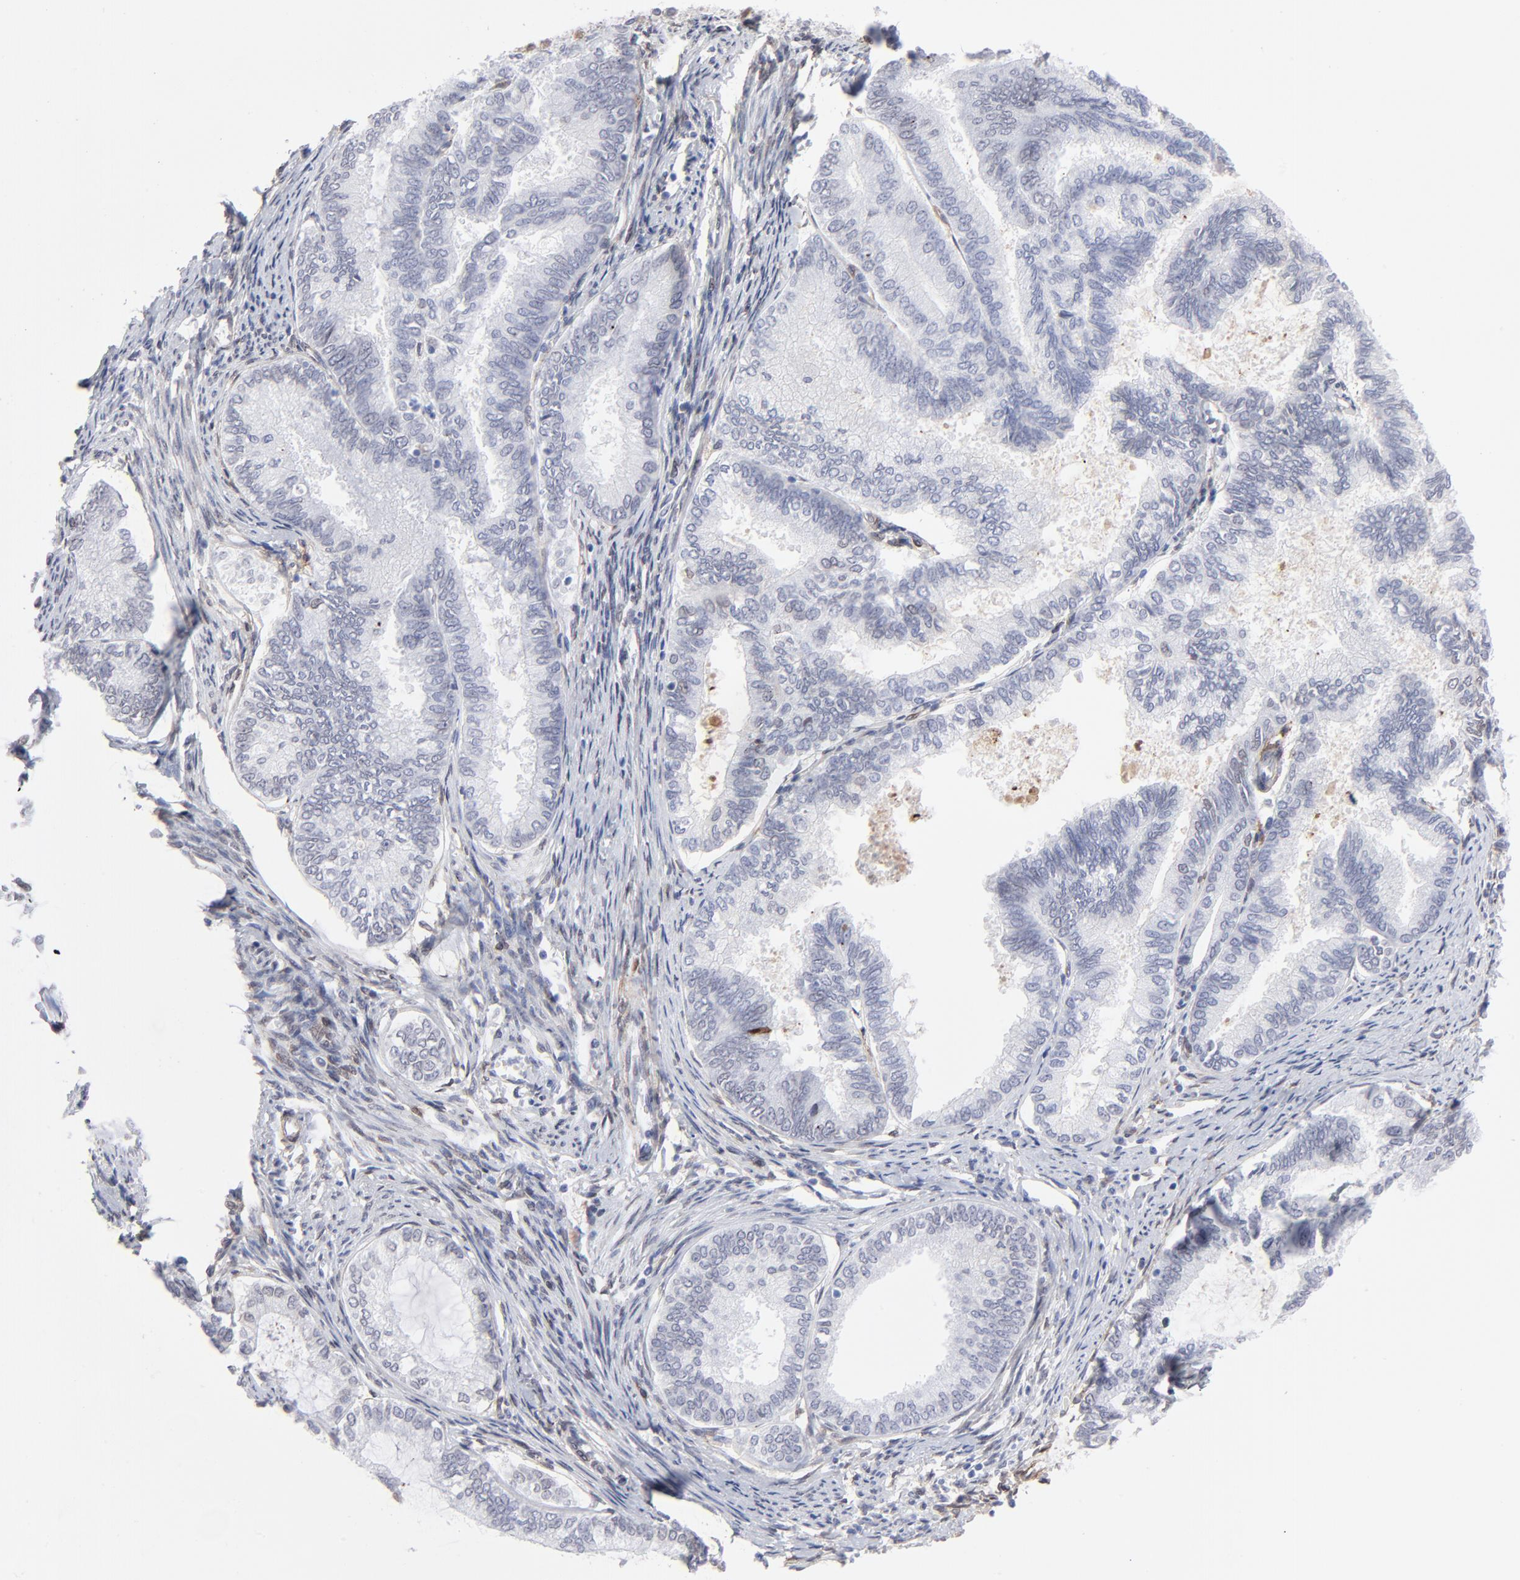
{"staining": {"intensity": "weak", "quantity": "<25%", "location": "cytoplasmic/membranous,nuclear"}, "tissue": "endometrial cancer", "cell_type": "Tumor cells", "image_type": "cancer", "snomed": [{"axis": "morphology", "description": "Adenocarcinoma, NOS"}, {"axis": "topography", "description": "Endometrium"}], "caption": "Micrograph shows no significant protein expression in tumor cells of endometrial adenocarcinoma. The staining is performed using DAB (3,3'-diaminobenzidine) brown chromogen with nuclei counter-stained in using hematoxylin.", "gene": "PDGFRB", "patient": {"sex": "female", "age": 86}}